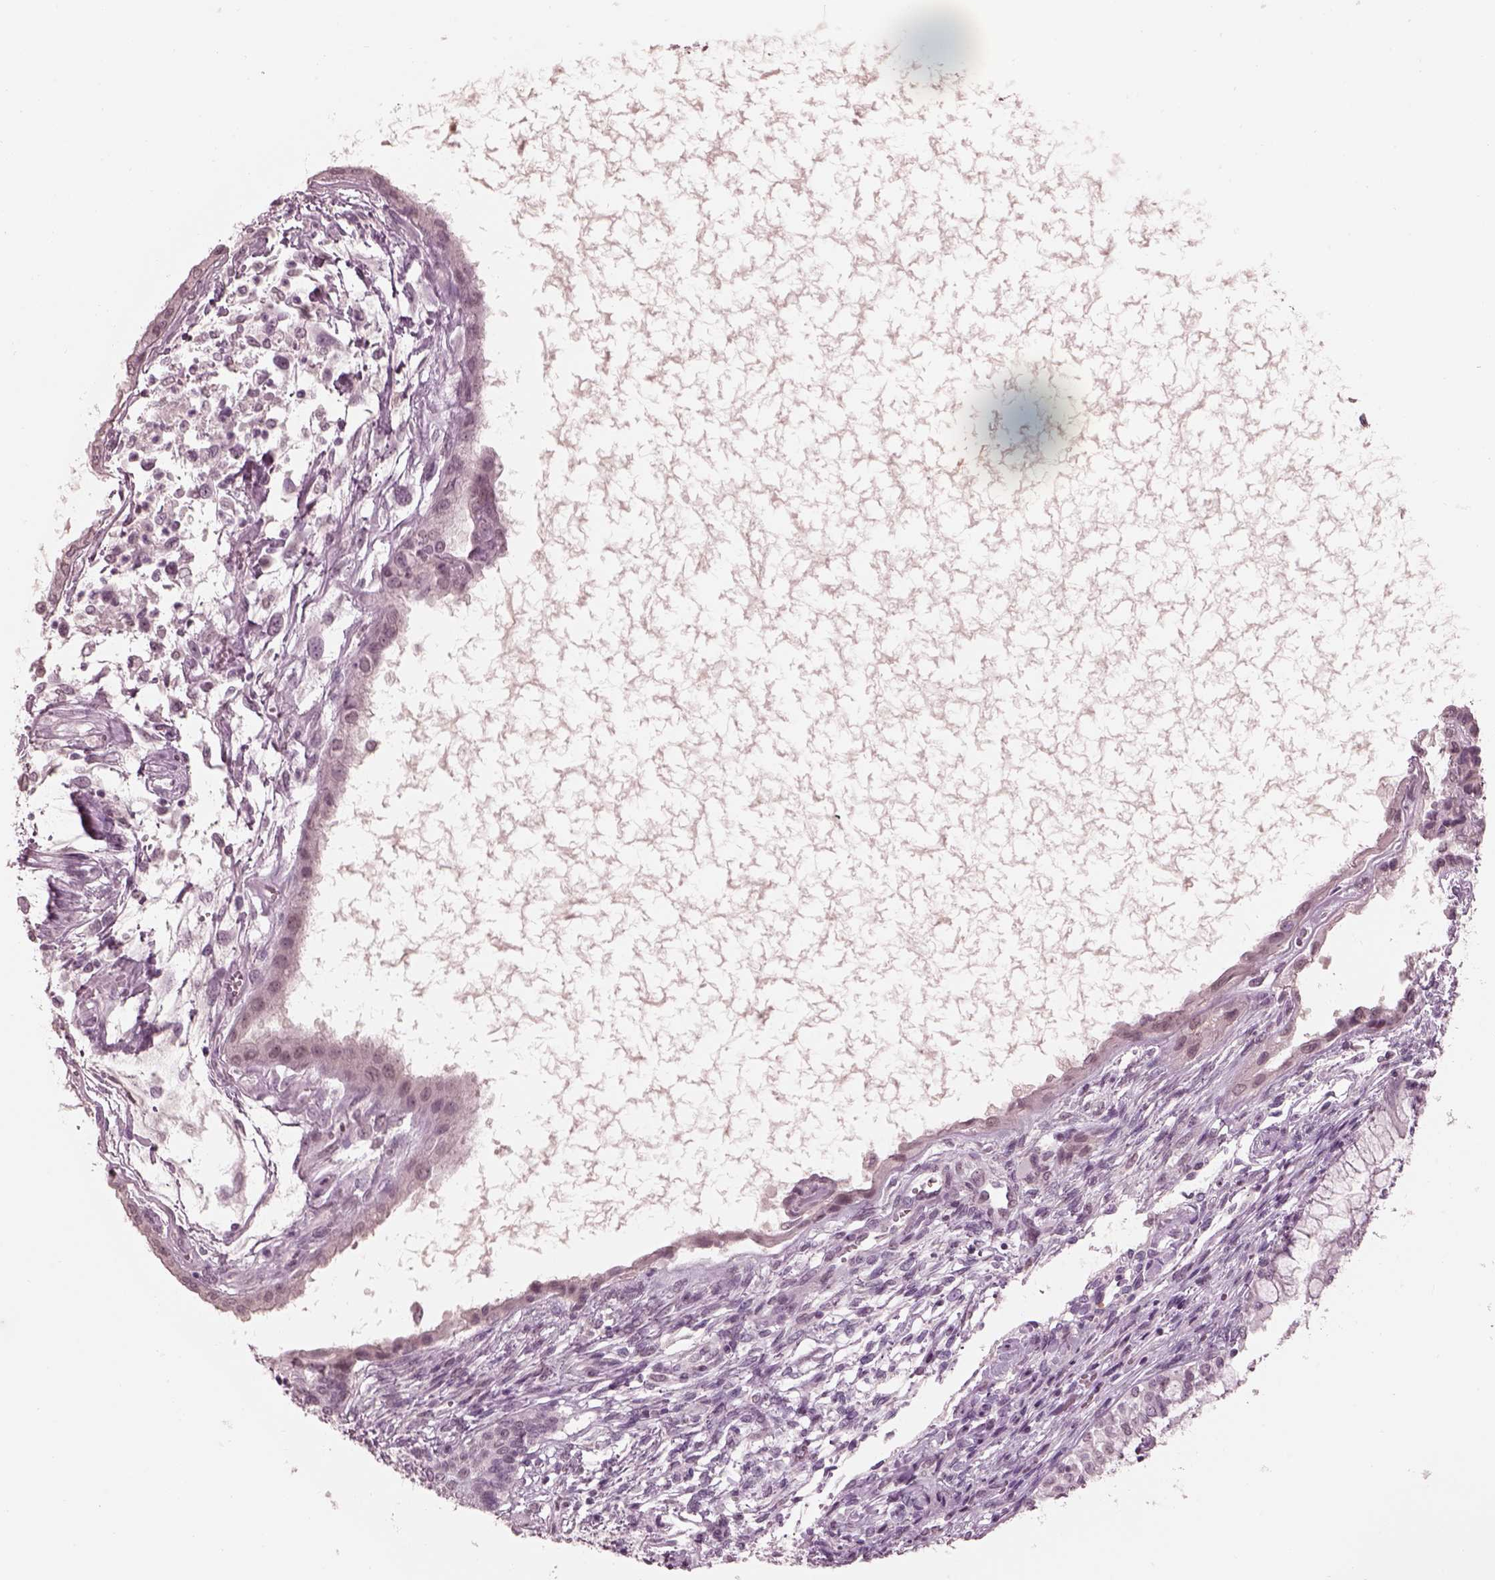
{"staining": {"intensity": "negative", "quantity": "none", "location": "none"}, "tissue": "testis cancer", "cell_type": "Tumor cells", "image_type": "cancer", "snomed": [{"axis": "morphology", "description": "Carcinoma, Embryonal, NOS"}, {"axis": "topography", "description": "Testis"}], "caption": "An image of testis cancer (embryonal carcinoma) stained for a protein exhibits no brown staining in tumor cells.", "gene": "GARIN4", "patient": {"sex": "male", "age": 37}}